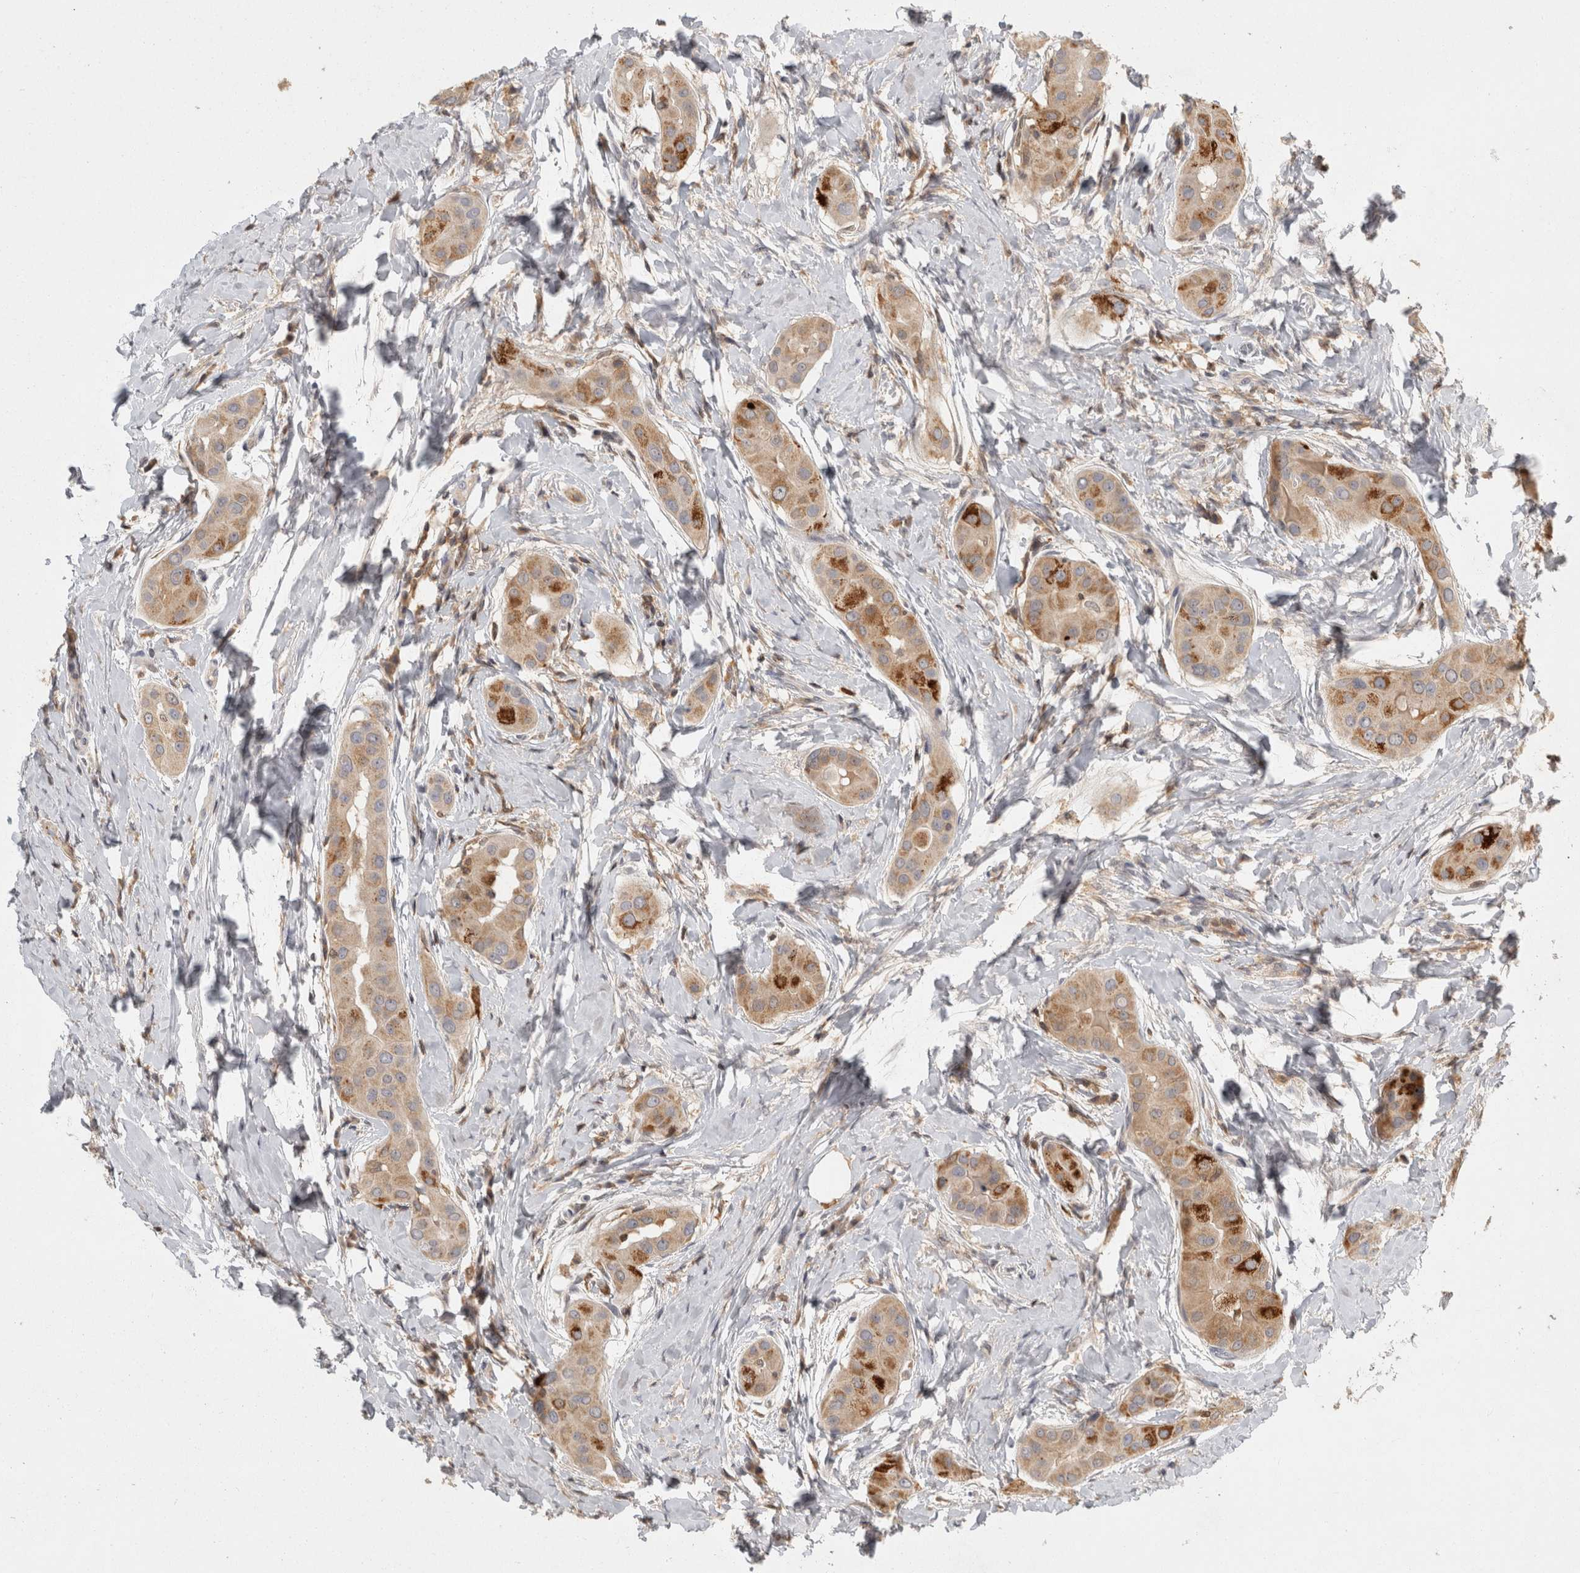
{"staining": {"intensity": "strong", "quantity": "<25%", "location": "cytoplasmic/membranous"}, "tissue": "thyroid cancer", "cell_type": "Tumor cells", "image_type": "cancer", "snomed": [{"axis": "morphology", "description": "Papillary adenocarcinoma, NOS"}, {"axis": "topography", "description": "Thyroid gland"}], "caption": "Tumor cells demonstrate medium levels of strong cytoplasmic/membranous staining in about <25% of cells in papillary adenocarcinoma (thyroid).", "gene": "ACAT2", "patient": {"sex": "male", "age": 33}}